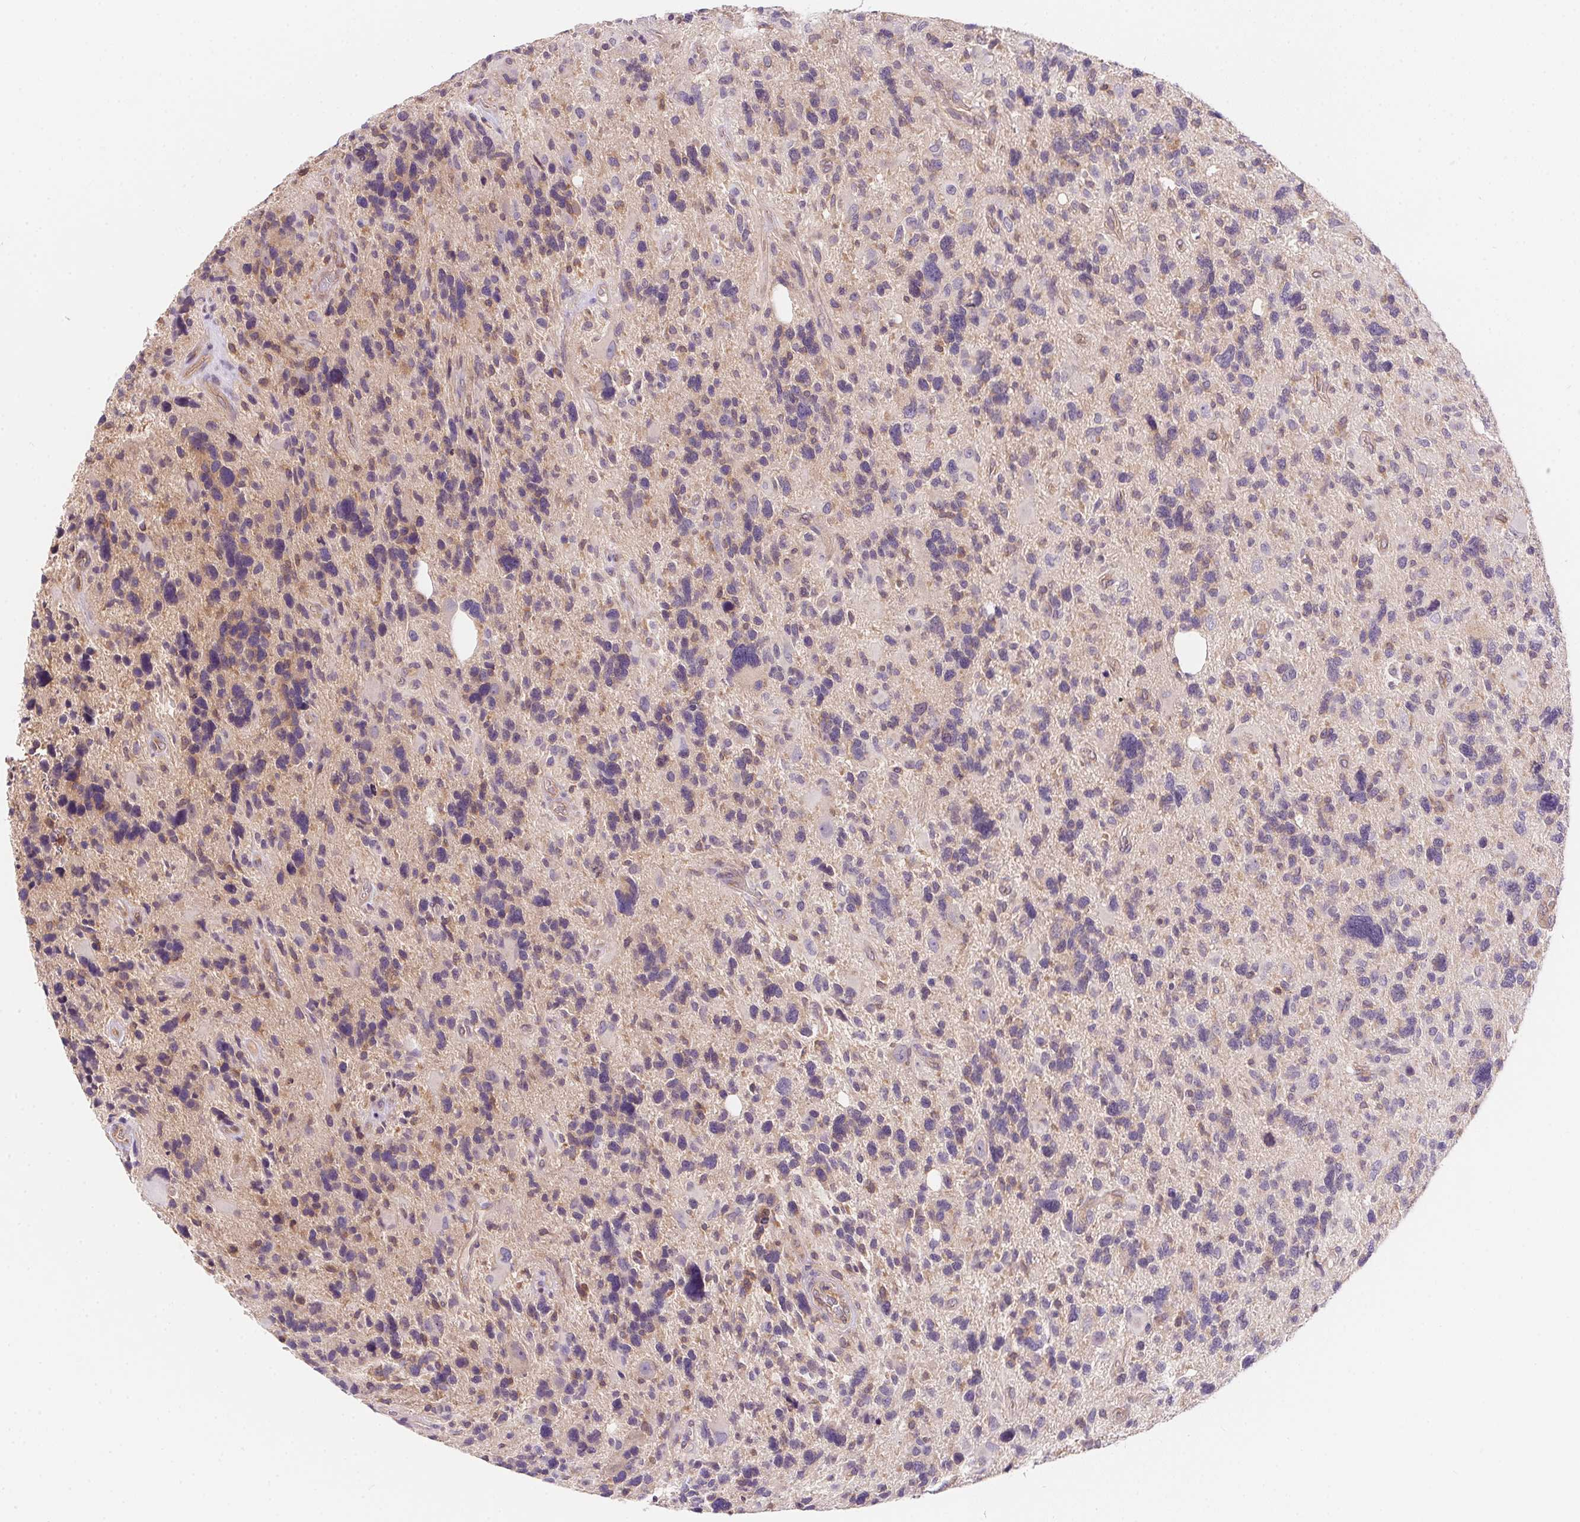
{"staining": {"intensity": "weak", "quantity": "<25%", "location": "cytoplasmic/membranous"}, "tissue": "glioma", "cell_type": "Tumor cells", "image_type": "cancer", "snomed": [{"axis": "morphology", "description": "Glioma, malignant, High grade"}, {"axis": "topography", "description": "Brain"}], "caption": "Glioma was stained to show a protein in brown. There is no significant expression in tumor cells.", "gene": "PRKAA1", "patient": {"sex": "male", "age": 49}}